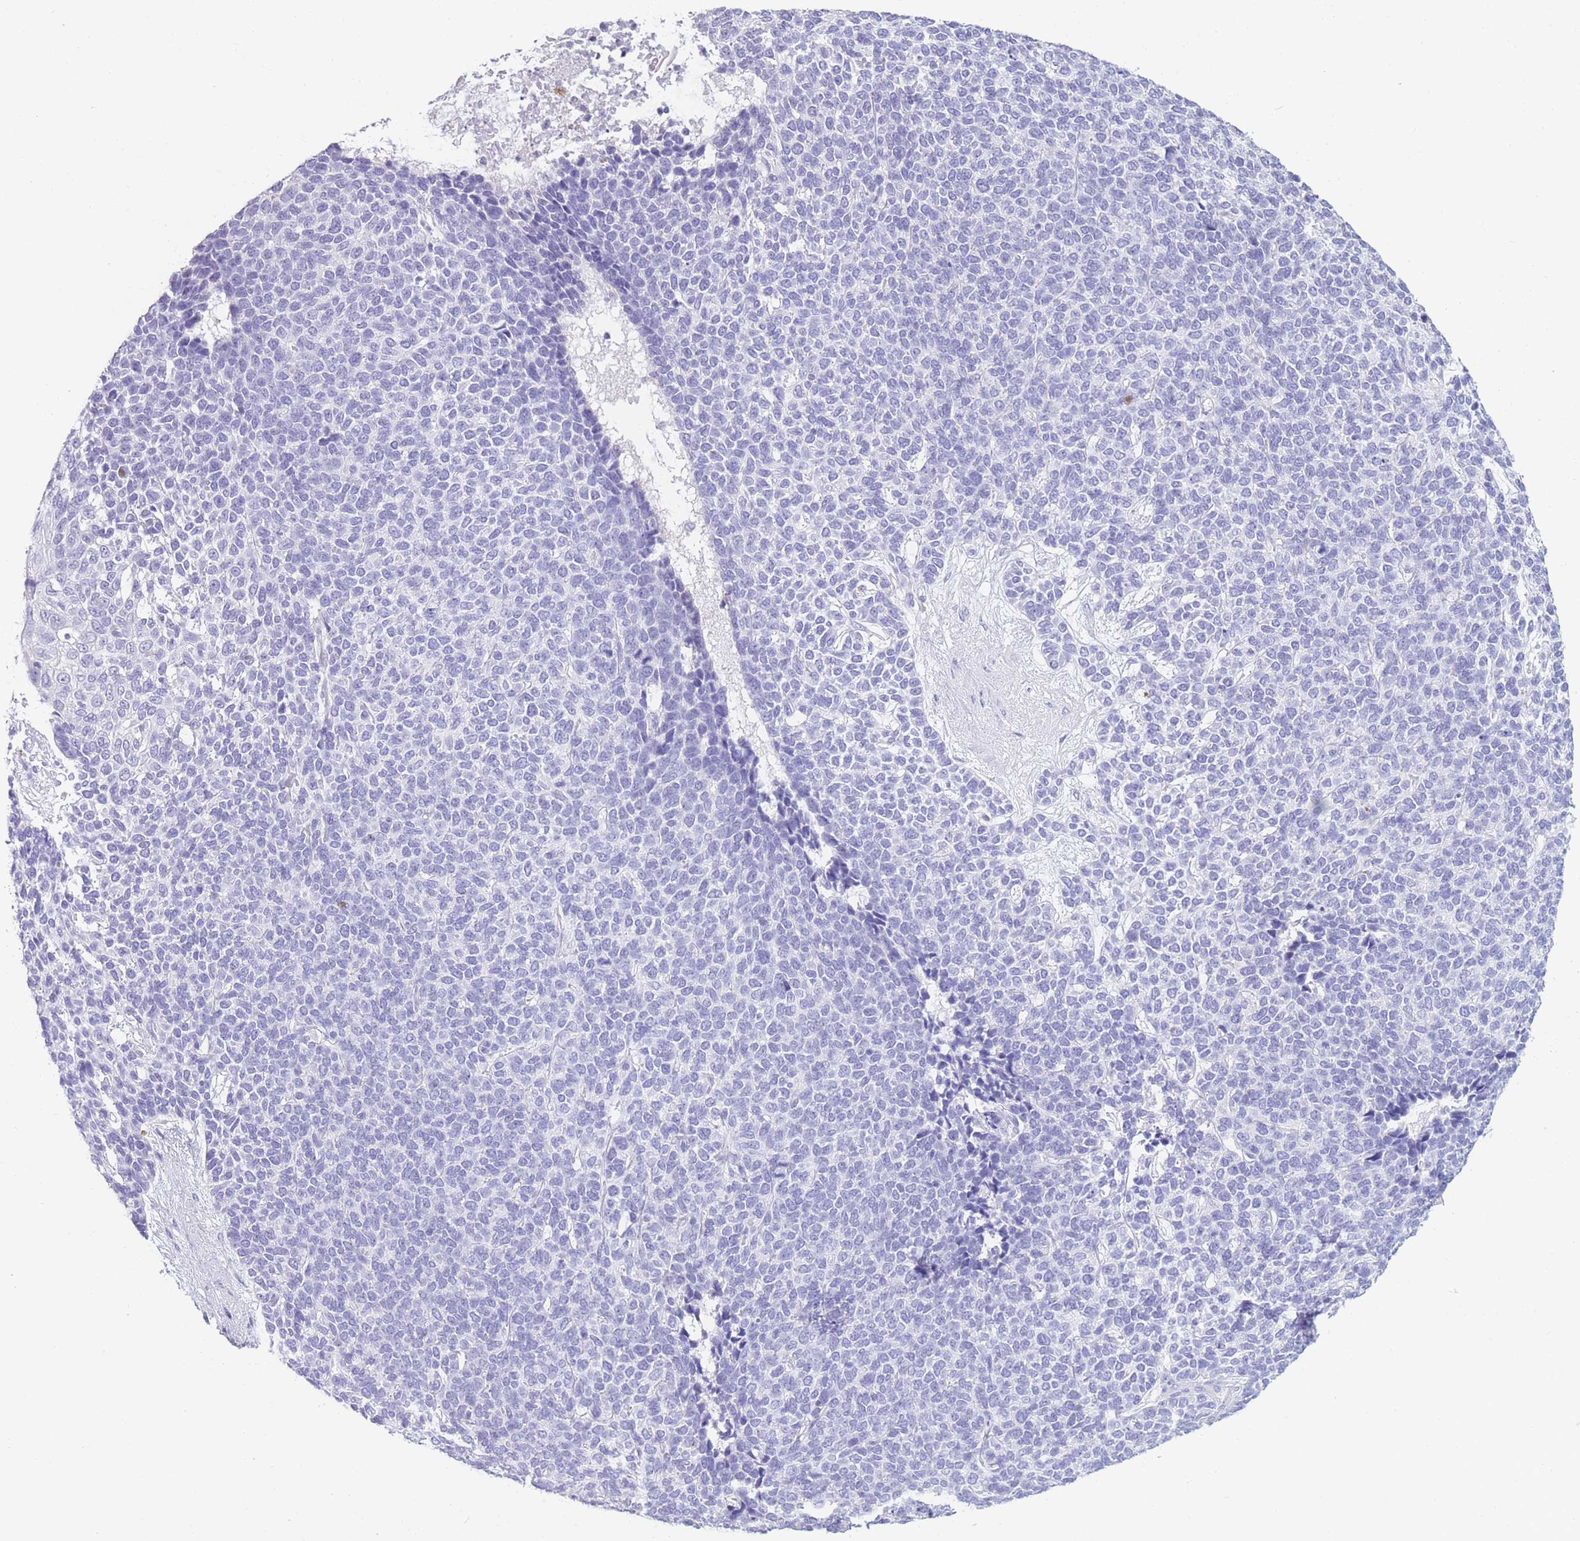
{"staining": {"intensity": "negative", "quantity": "none", "location": "none"}, "tissue": "skin cancer", "cell_type": "Tumor cells", "image_type": "cancer", "snomed": [{"axis": "morphology", "description": "Basal cell carcinoma"}, {"axis": "topography", "description": "Skin"}], "caption": "Tumor cells are negative for protein expression in human basal cell carcinoma (skin). (Brightfield microscopy of DAB IHC at high magnification).", "gene": "TNFSF11", "patient": {"sex": "female", "age": 84}}